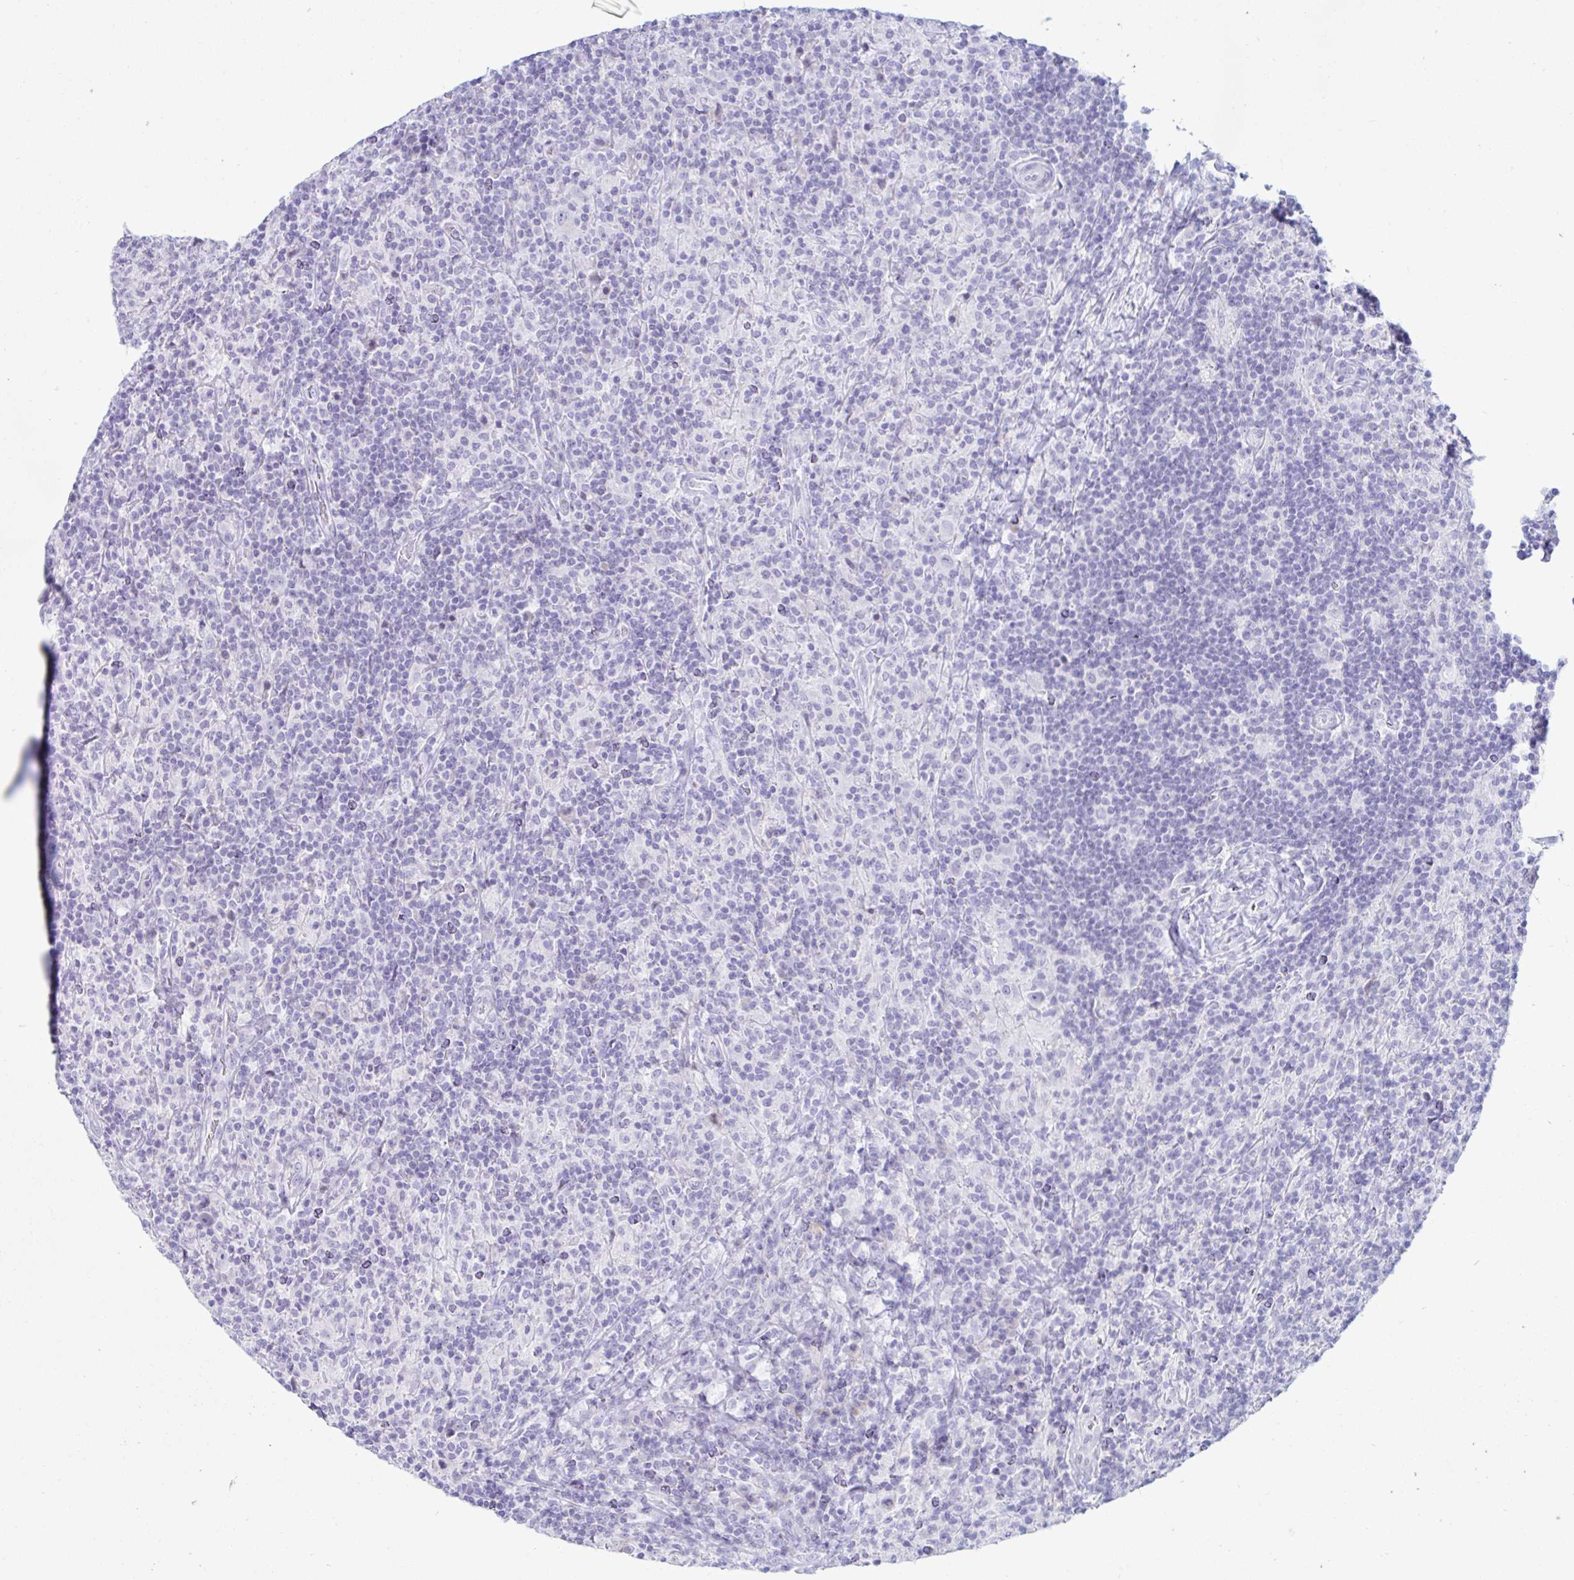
{"staining": {"intensity": "negative", "quantity": "none", "location": "none"}, "tissue": "lymphoma", "cell_type": "Tumor cells", "image_type": "cancer", "snomed": [{"axis": "morphology", "description": "Hodgkin's disease, NOS"}, {"axis": "topography", "description": "Lymph node"}], "caption": "Image shows no protein staining in tumor cells of lymphoma tissue.", "gene": "BEST1", "patient": {"sex": "male", "age": 70}}